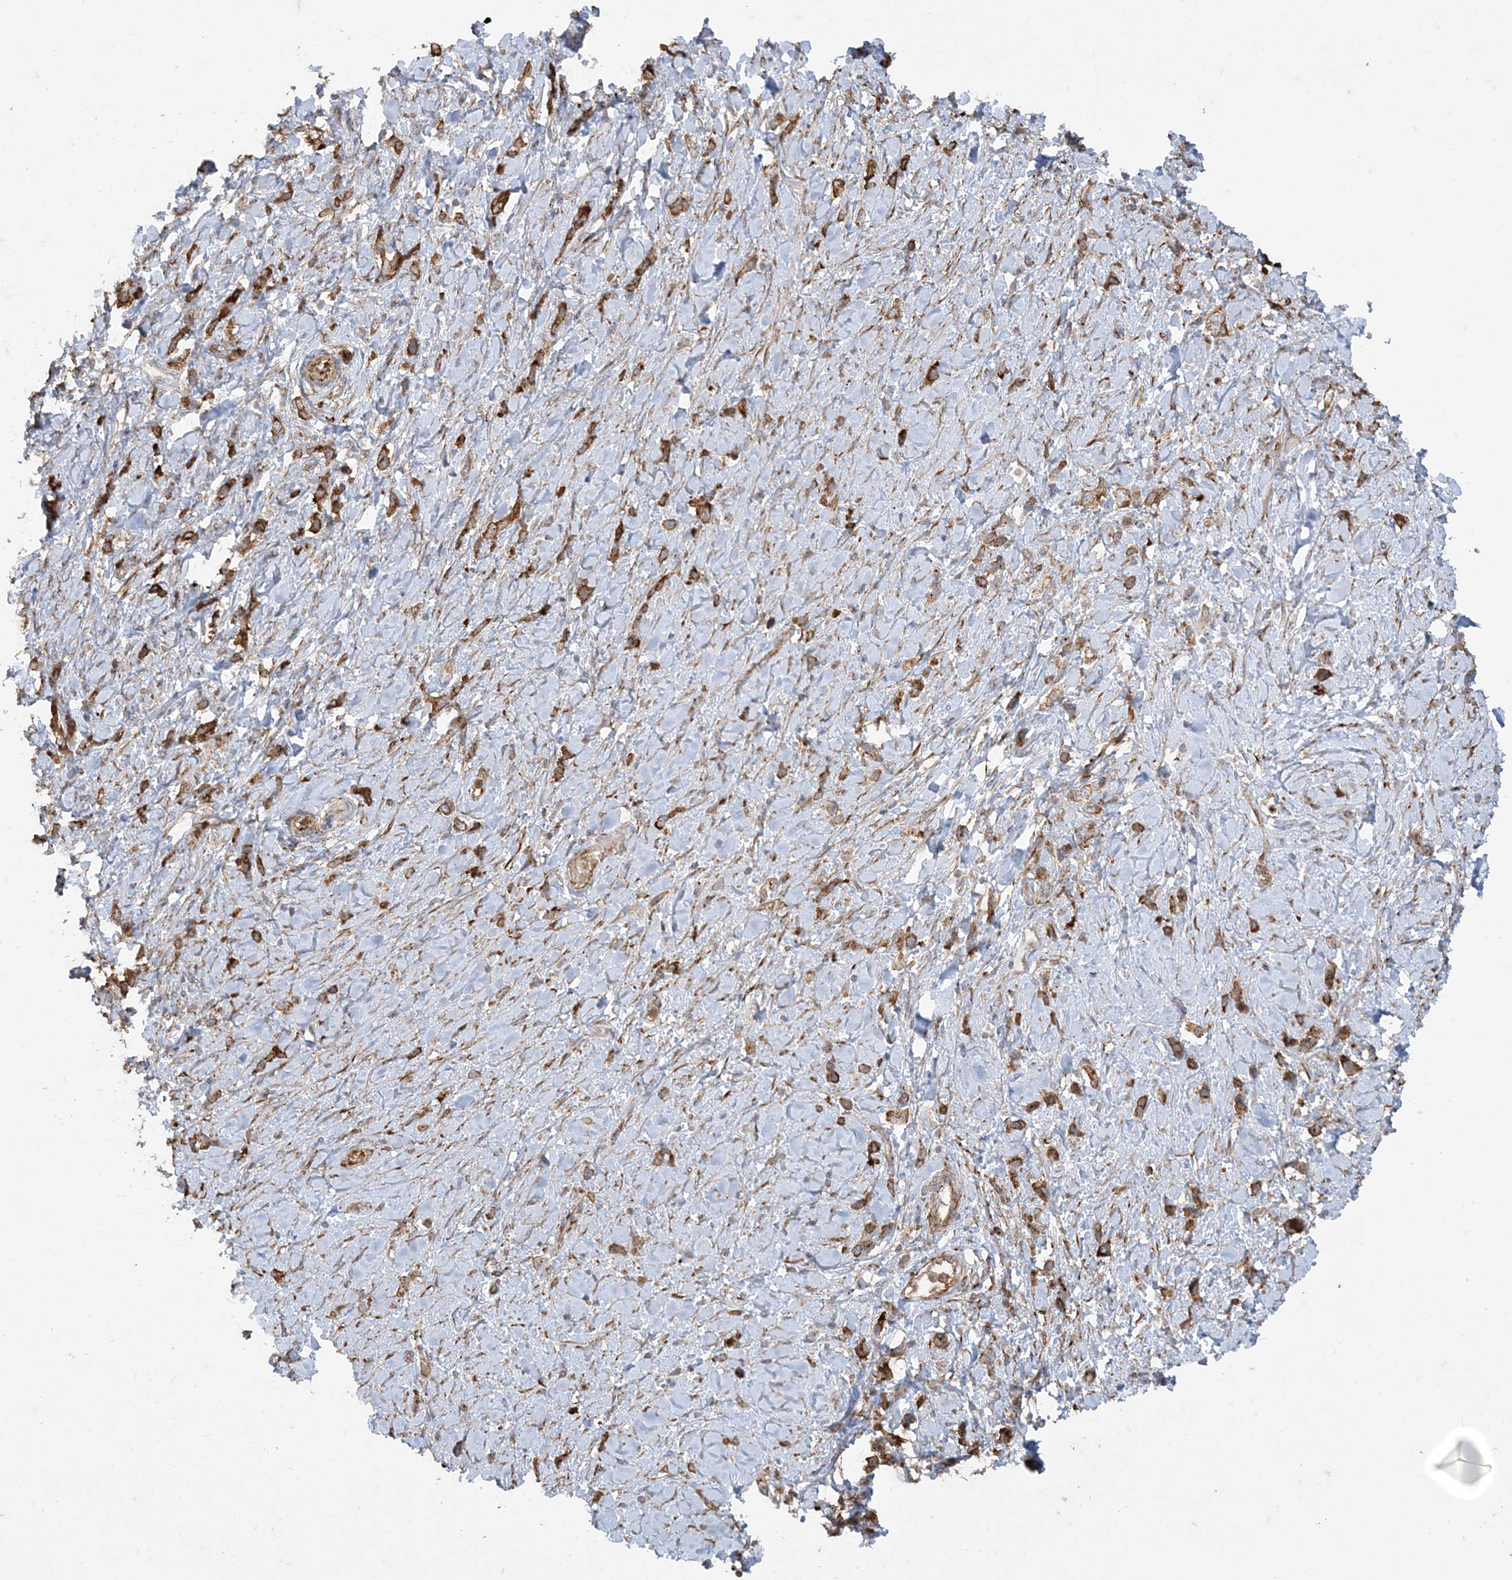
{"staining": {"intensity": "strong", "quantity": ">75%", "location": "cytoplasmic/membranous"}, "tissue": "stomach cancer", "cell_type": "Tumor cells", "image_type": "cancer", "snomed": [{"axis": "morphology", "description": "Normal tissue, NOS"}, {"axis": "morphology", "description": "Adenocarcinoma, NOS"}, {"axis": "topography", "description": "Stomach, upper"}, {"axis": "topography", "description": "Stomach"}], "caption": "Protein staining of adenocarcinoma (stomach) tissue shows strong cytoplasmic/membranous staining in about >75% of tumor cells.", "gene": "DERL3", "patient": {"sex": "female", "age": 65}}